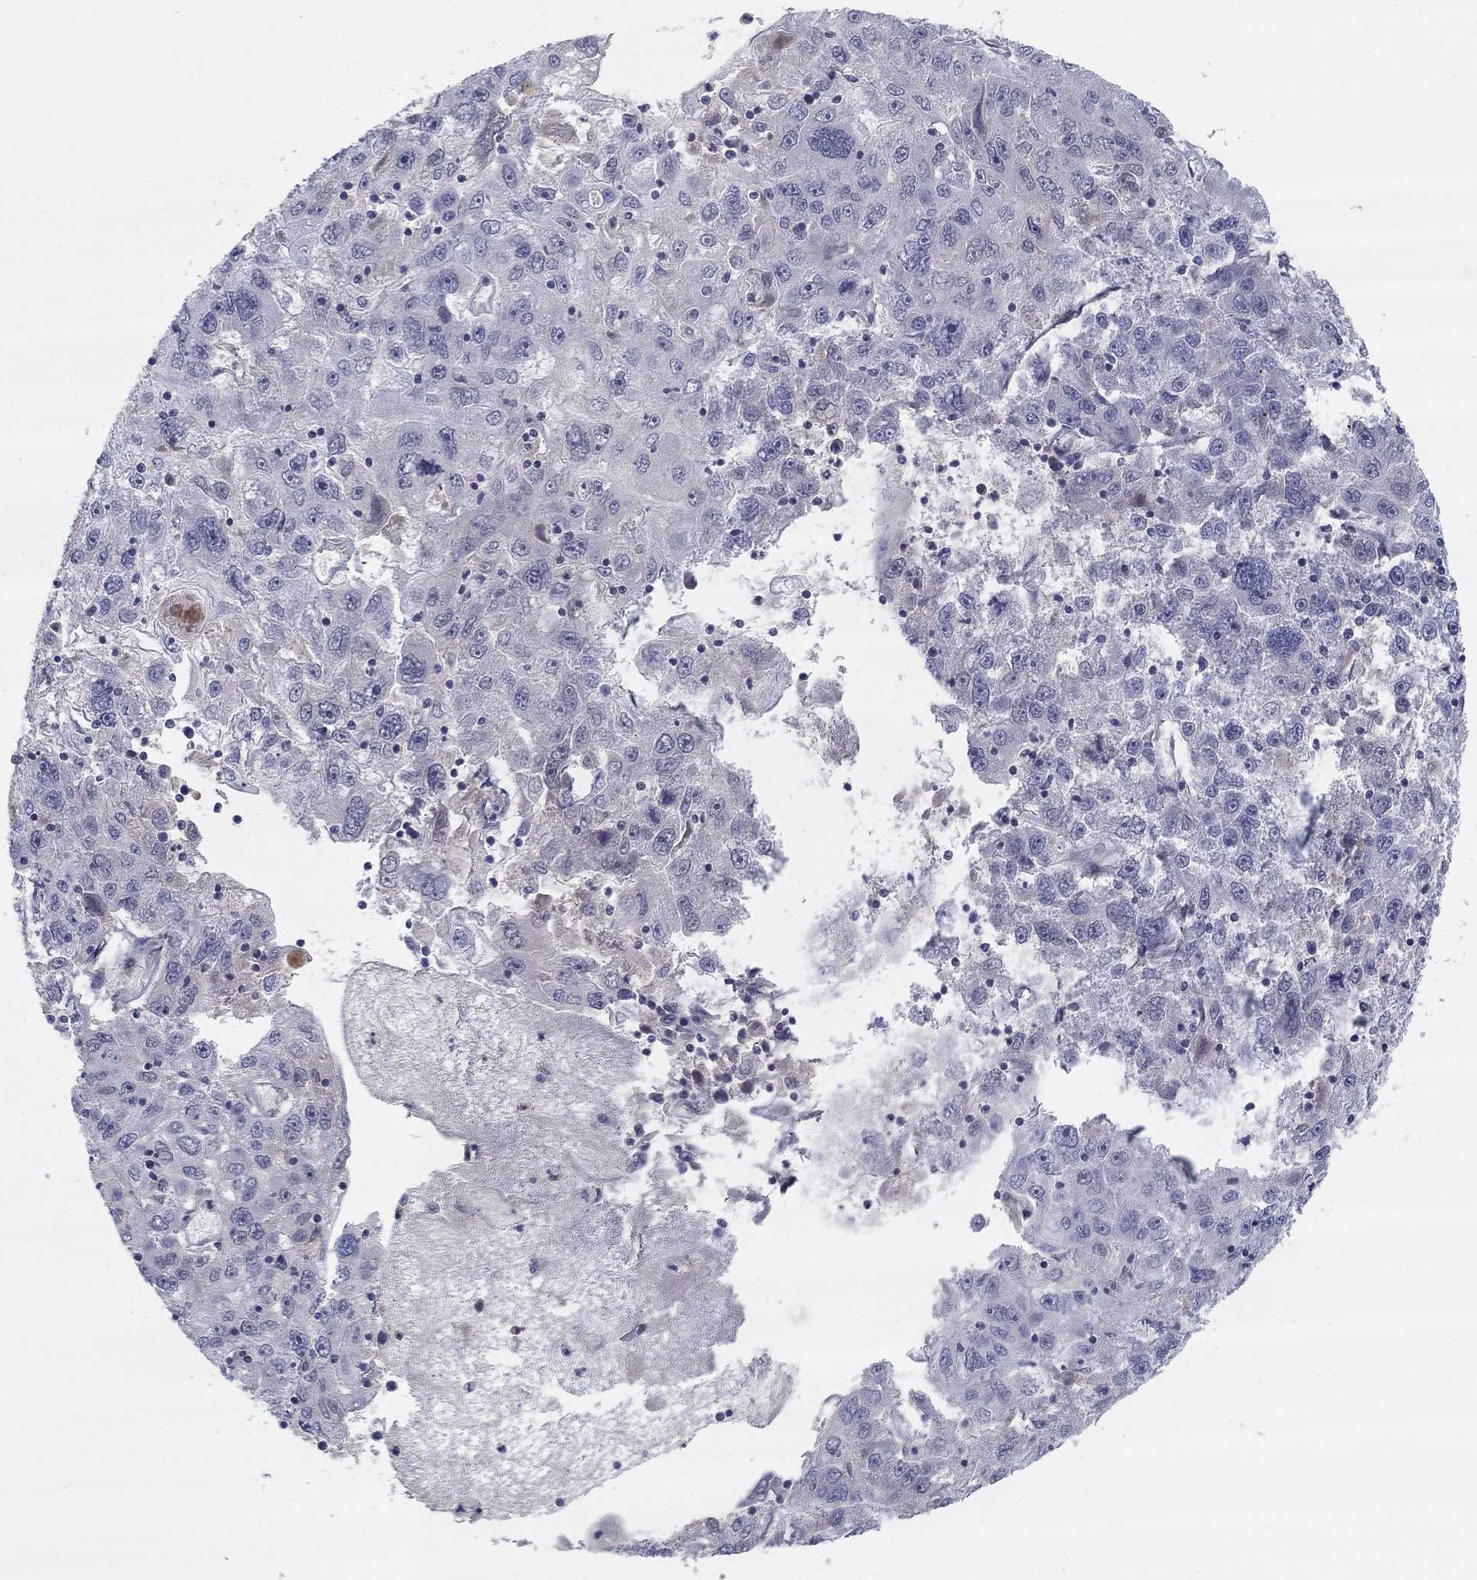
{"staining": {"intensity": "negative", "quantity": "none", "location": "none"}, "tissue": "stomach cancer", "cell_type": "Tumor cells", "image_type": "cancer", "snomed": [{"axis": "morphology", "description": "Adenocarcinoma, NOS"}, {"axis": "topography", "description": "Stomach"}], "caption": "IHC image of neoplastic tissue: adenocarcinoma (stomach) stained with DAB (3,3'-diaminobenzidine) displays no significant protein staining in tumor cells. (DAB IHC with hematoxylin counter stain).", "gene": "AMN1", "patient": {"sex": "male", "age": 56}}